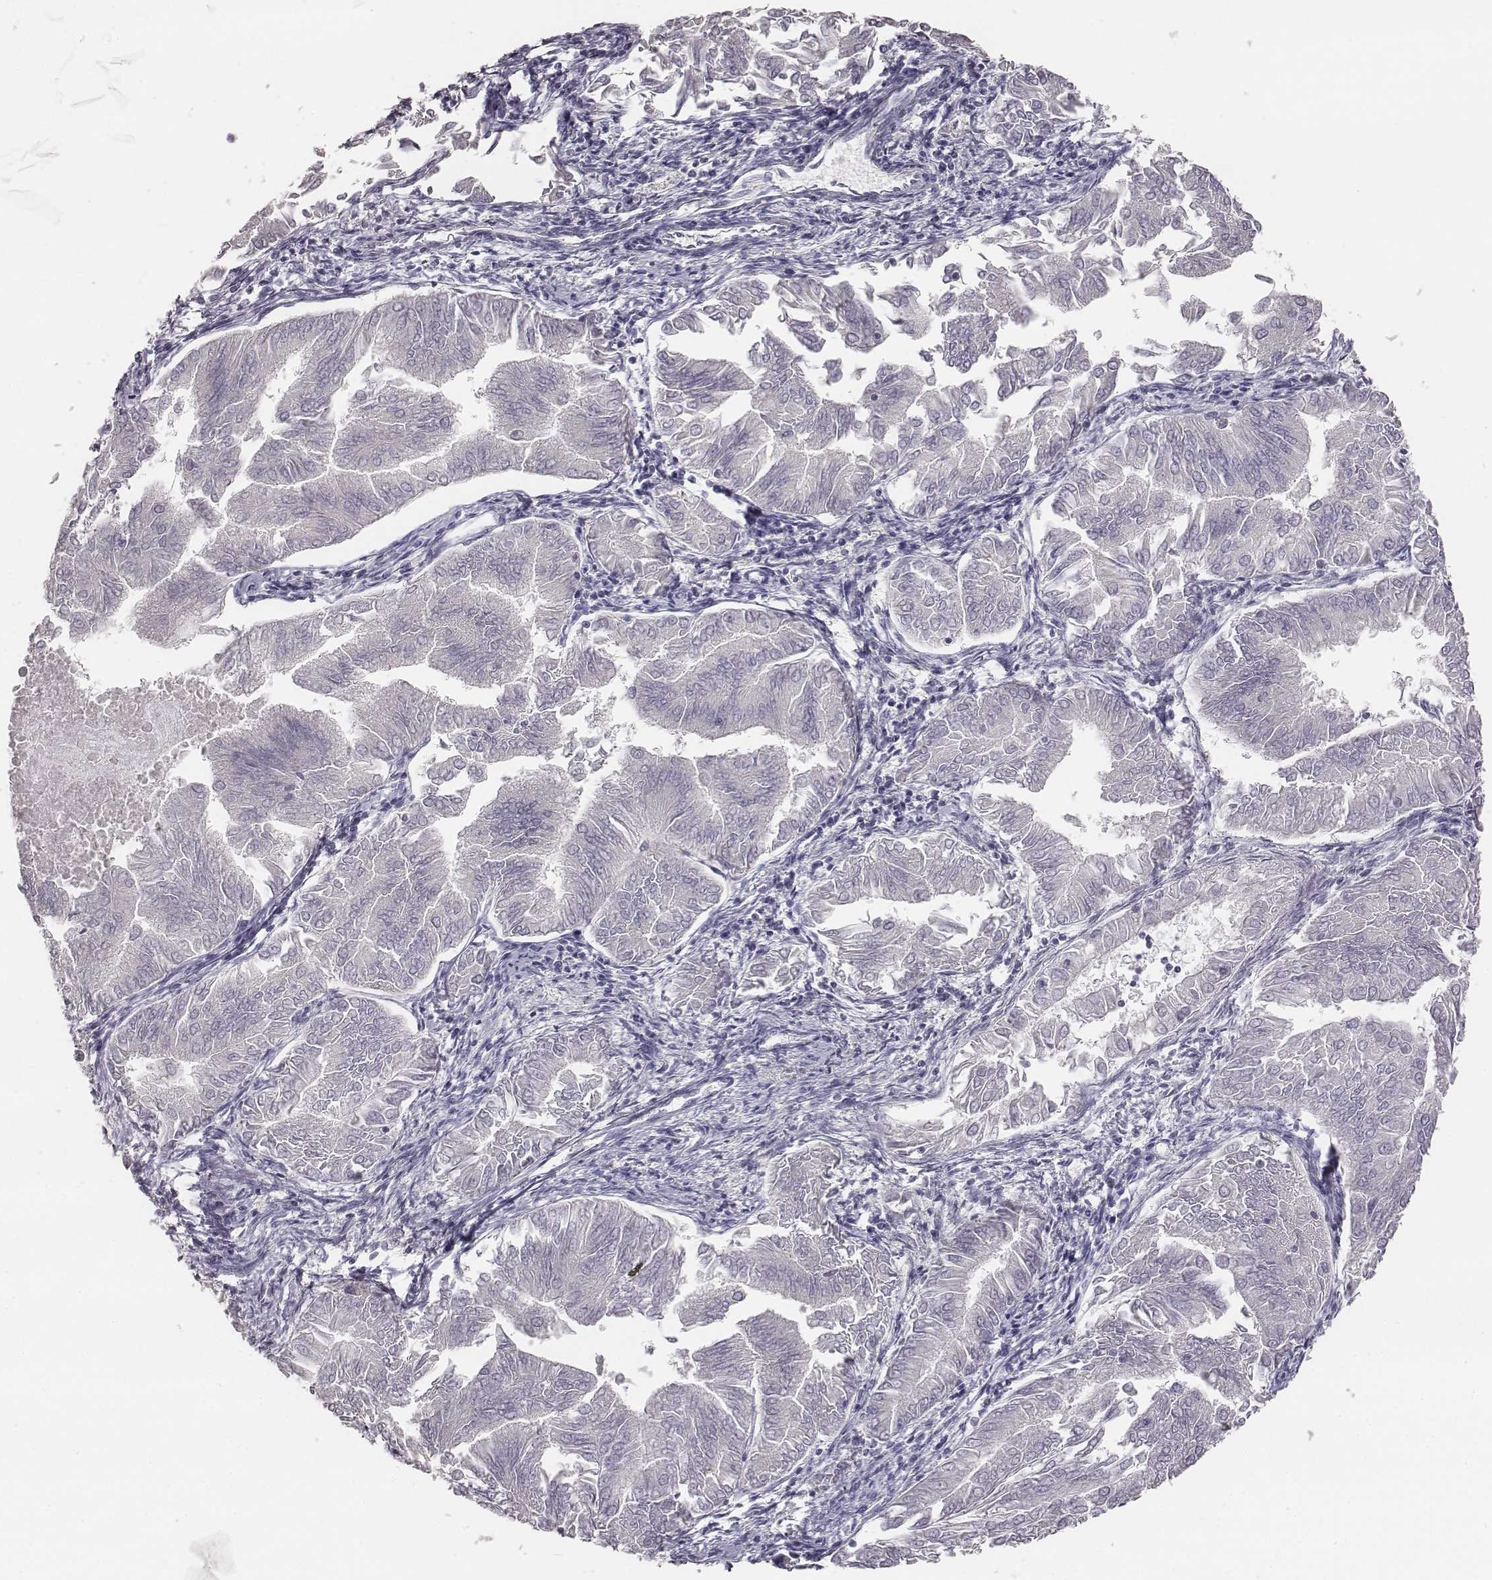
{"staining": {"intensity": "negative", "quantity": "none", "location": "none"}, "tissue": "endometrial cancer", "cell_type": "Tumor cells", "image_type": "cancer", "snomed": [{"axis": "morphology", "description": "Adenocarcinoma, NOS"}, {"axis": "topography", "description": "Endometrium"}], "caption": "Micrograph shows no protein expression in tumor cells of endometrial cancer (adenocarcinoma) tissue. (Immunohistochemistry (ihc), brightfield microscopy, high magnification).", "gene": "MYH6", "patient": {"sex": "female", "age": 53}}